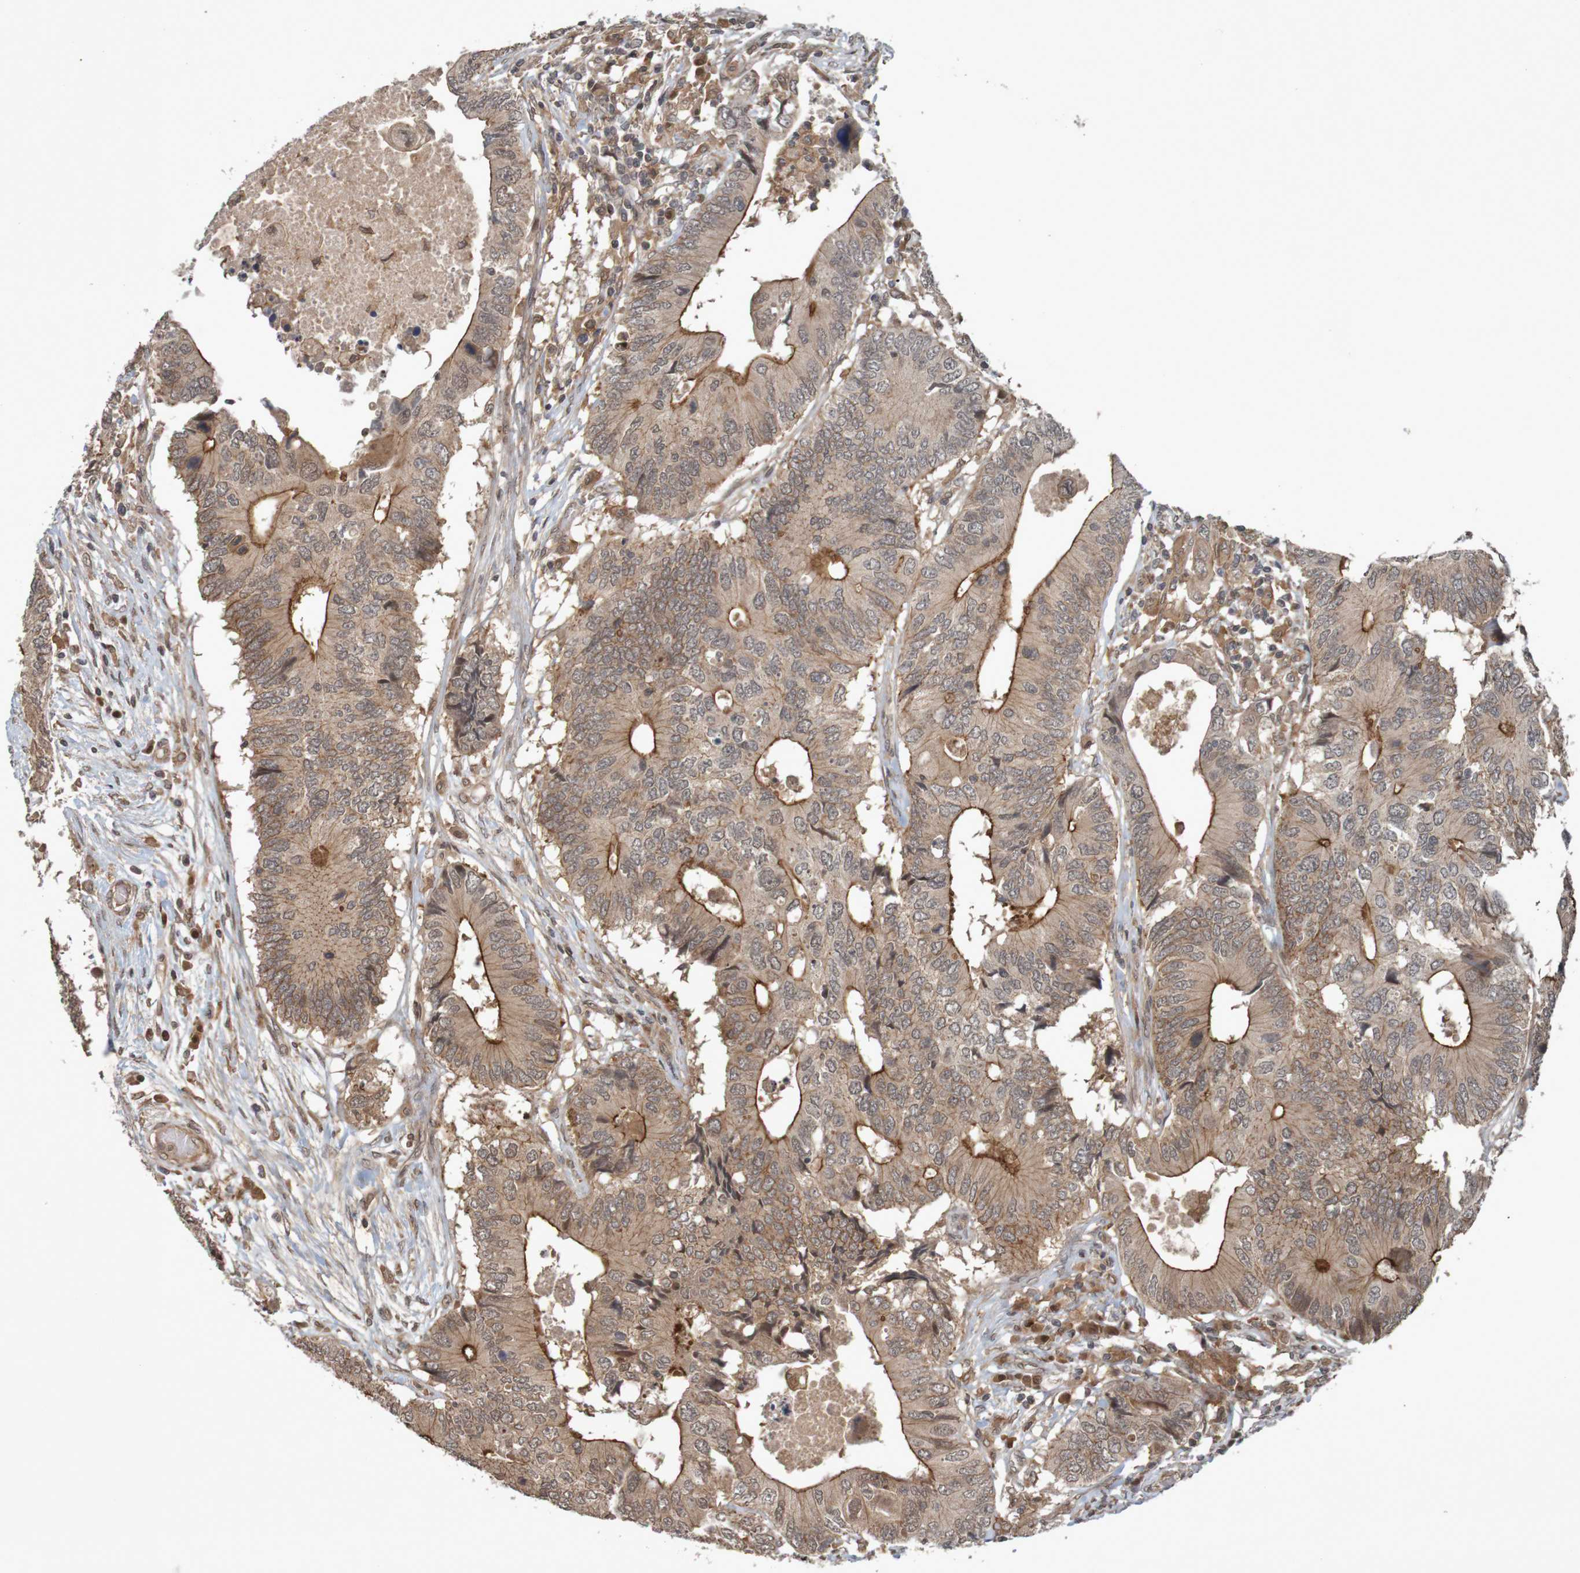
{"staining": {"intensity": "strong", "quantity": ">75%", "location": "cytoplasmic/membranous"}, "tissue": "colorectal cancer", "cell_type": "Tumor cells", "image_type": "cancer", "snomed": [{"axis": "morphology", "description": "Adenocarcinoma, NOS"}, {"axis": "topography", "description": "Colon"}], "caption": "IHC (DAB (3,3'-diaminobenzidine)) staining of human adenocarcinoma (colorectal) displays strong cytoplasmic/membranous protein positivity in approximately >75% of tumor cells. The staining was performed using DAB, with brown indicating positive protein expression. Nuclei are stained blue with hematoxylin.", "gene": "ARHGEF11", "patient": {"sex": "male", "age": 71}}